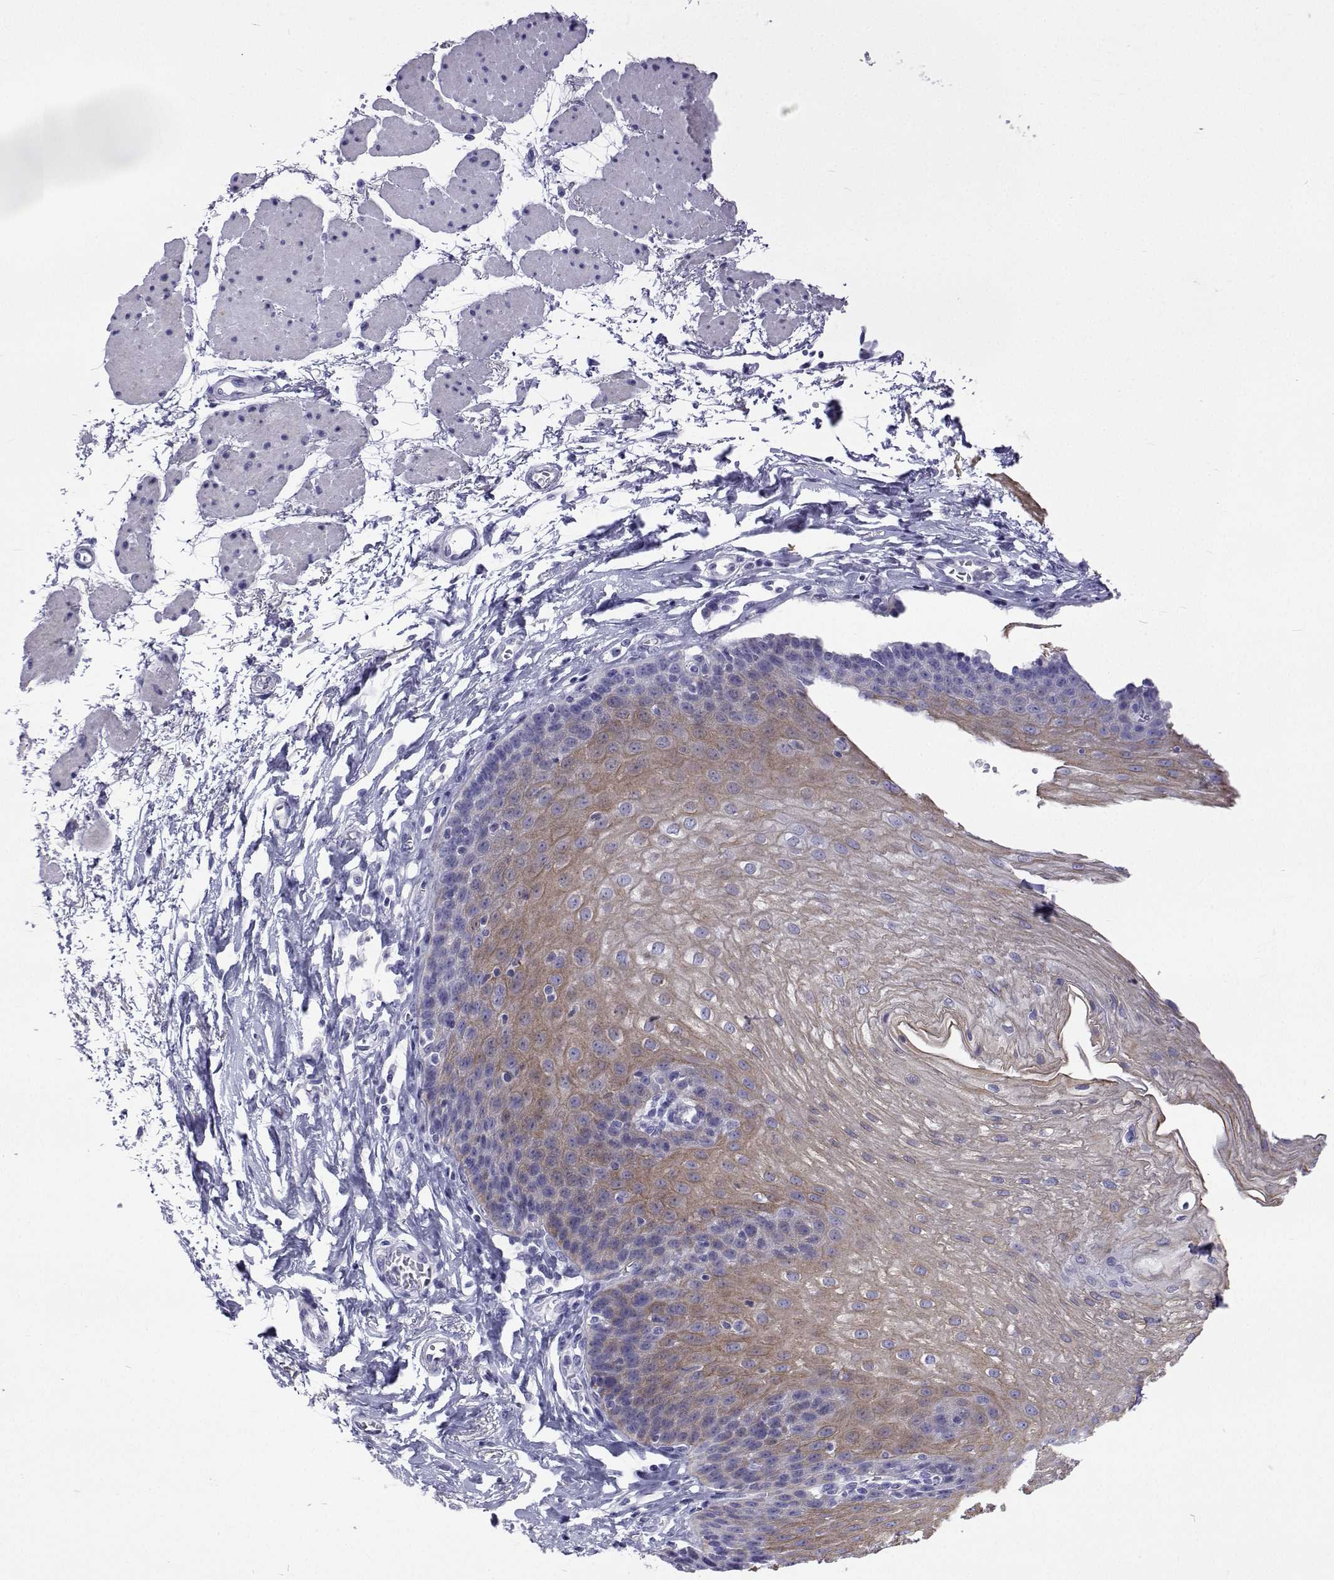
{"staining": {"intensity": "moderate", "quantity": "<25%", "location": "cytoplasmic/membranous"}, "tissue": "esophagus", "cell_type": "Squamous epithelial cells", "image_type": "normal", "snomed": [{"axis": "morphology", "description": "Normal tissue, NOS"}, {"axis": "topography", "description": "Esophagus"}], "caption": "The immunohistochemical stain shows moderate cytoplasmic/membranous staining in squamous epithelial cells of normal esophagus. Using DAB (3,3'-diaminobenzidine) (brown) and hematoxylin (blue) stains, captured at high magnification using brightfield microscopy.", "gene": "UMODL1", "patient": {"sex": "female", "age": 81}}